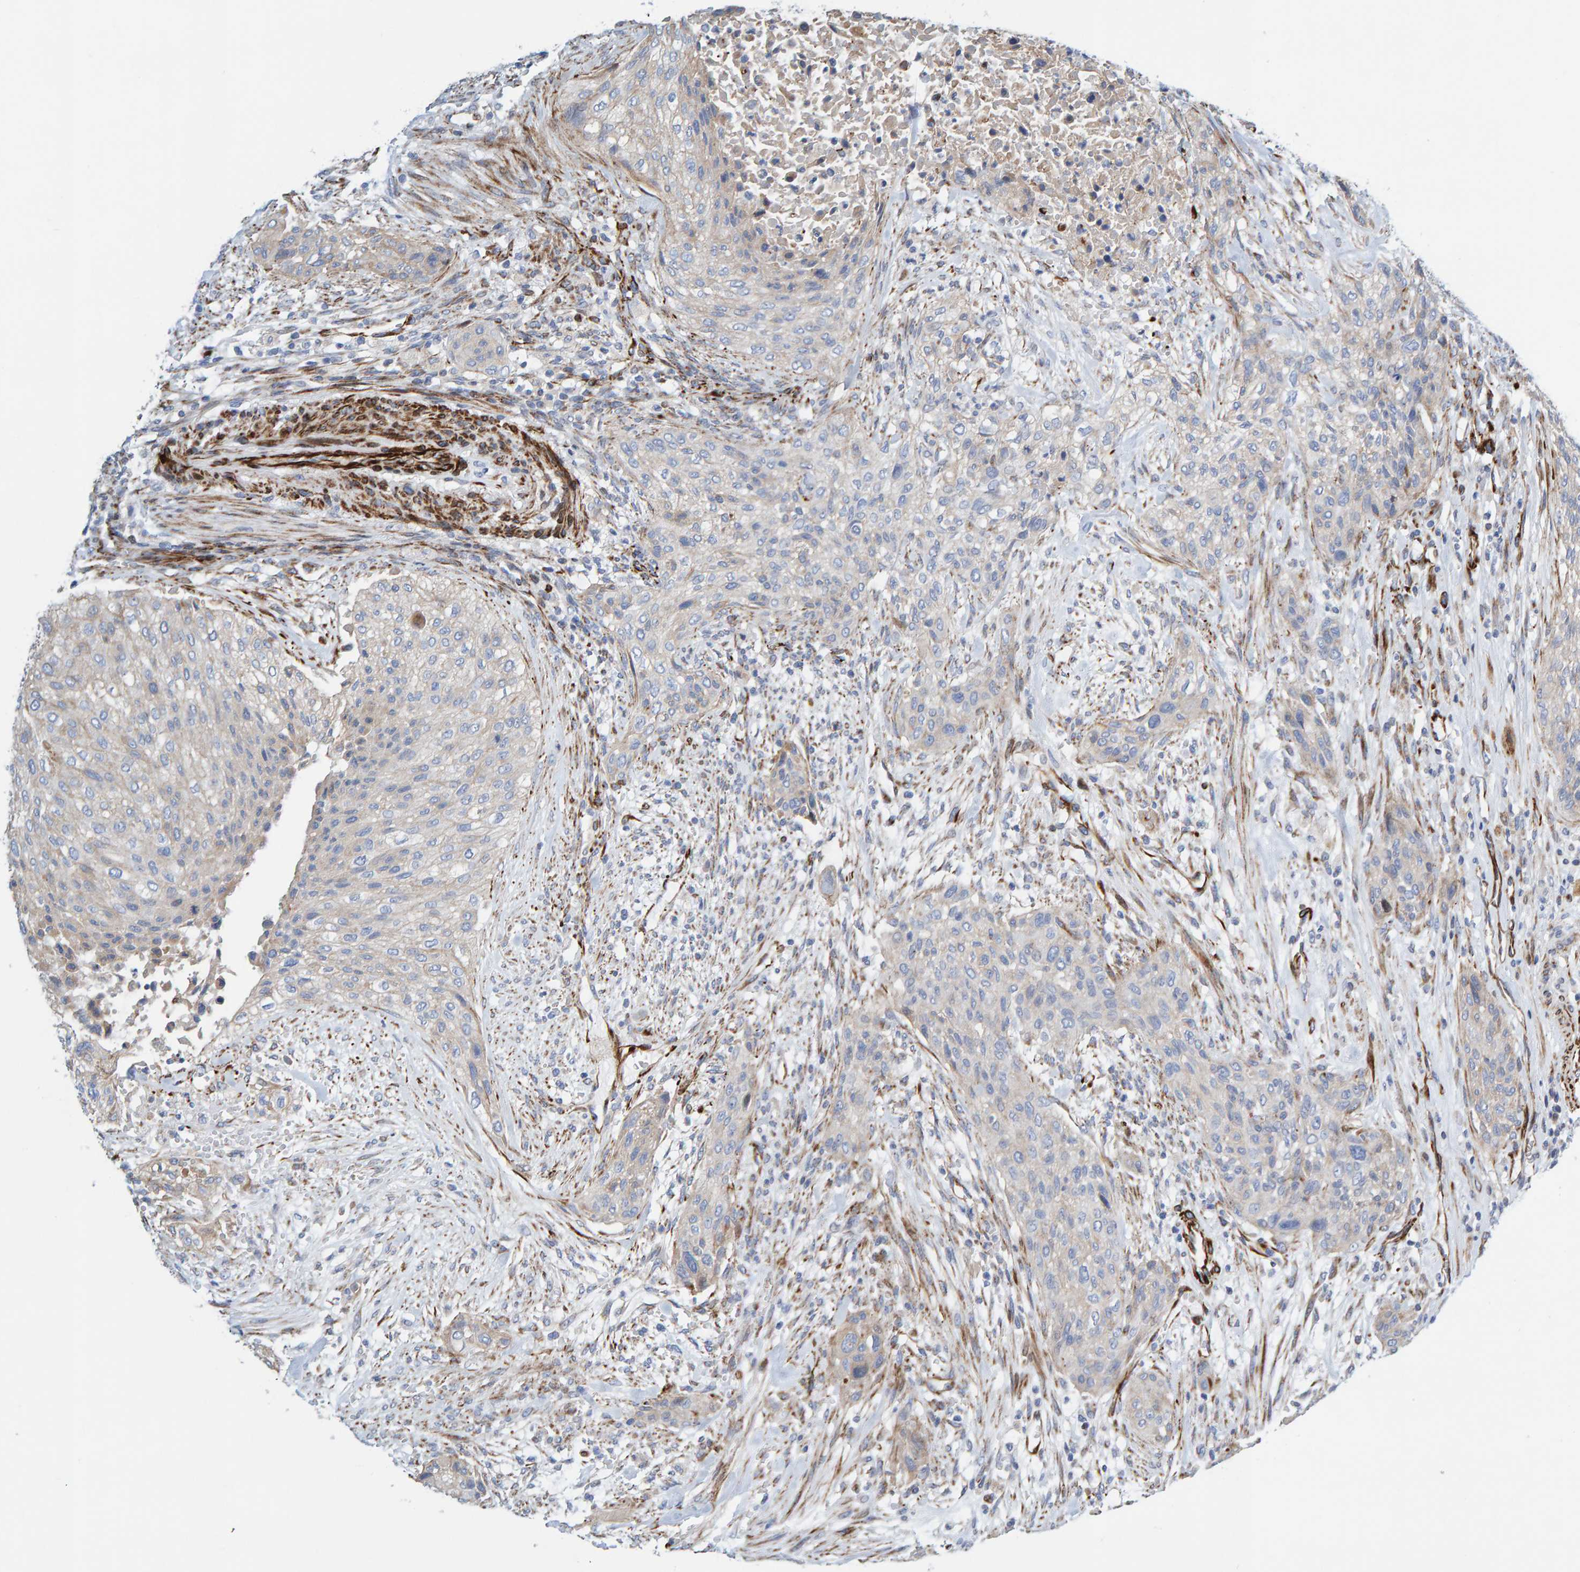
{"staining": {"intensity": "weak", "quantity": "<25%", "location": "cytoplasmic/membranous"}, "tissue": "urothelial cancer", "cell_type": "Tumor cells", "image_type": "cancer", "snomed": [{"axis": "morphology", "description": "Urothelial carcinoma, Low grade"}, {"axis": "morphology", "description": "Urothelial carcinoma, High grade"}, {"axis": "topography", "description": "Urinary bladder"}], "caption": "Immunohistochemistry (IHC) image of neoplastic tissue: urothelial carcinoma (high-grade) stained with DAB (3,3'-diaminobenzidine) demonstrates no significant protein expression in tumor cells.", "gene": "POLG2", "patient": {"sex": "male", "age": 35}}